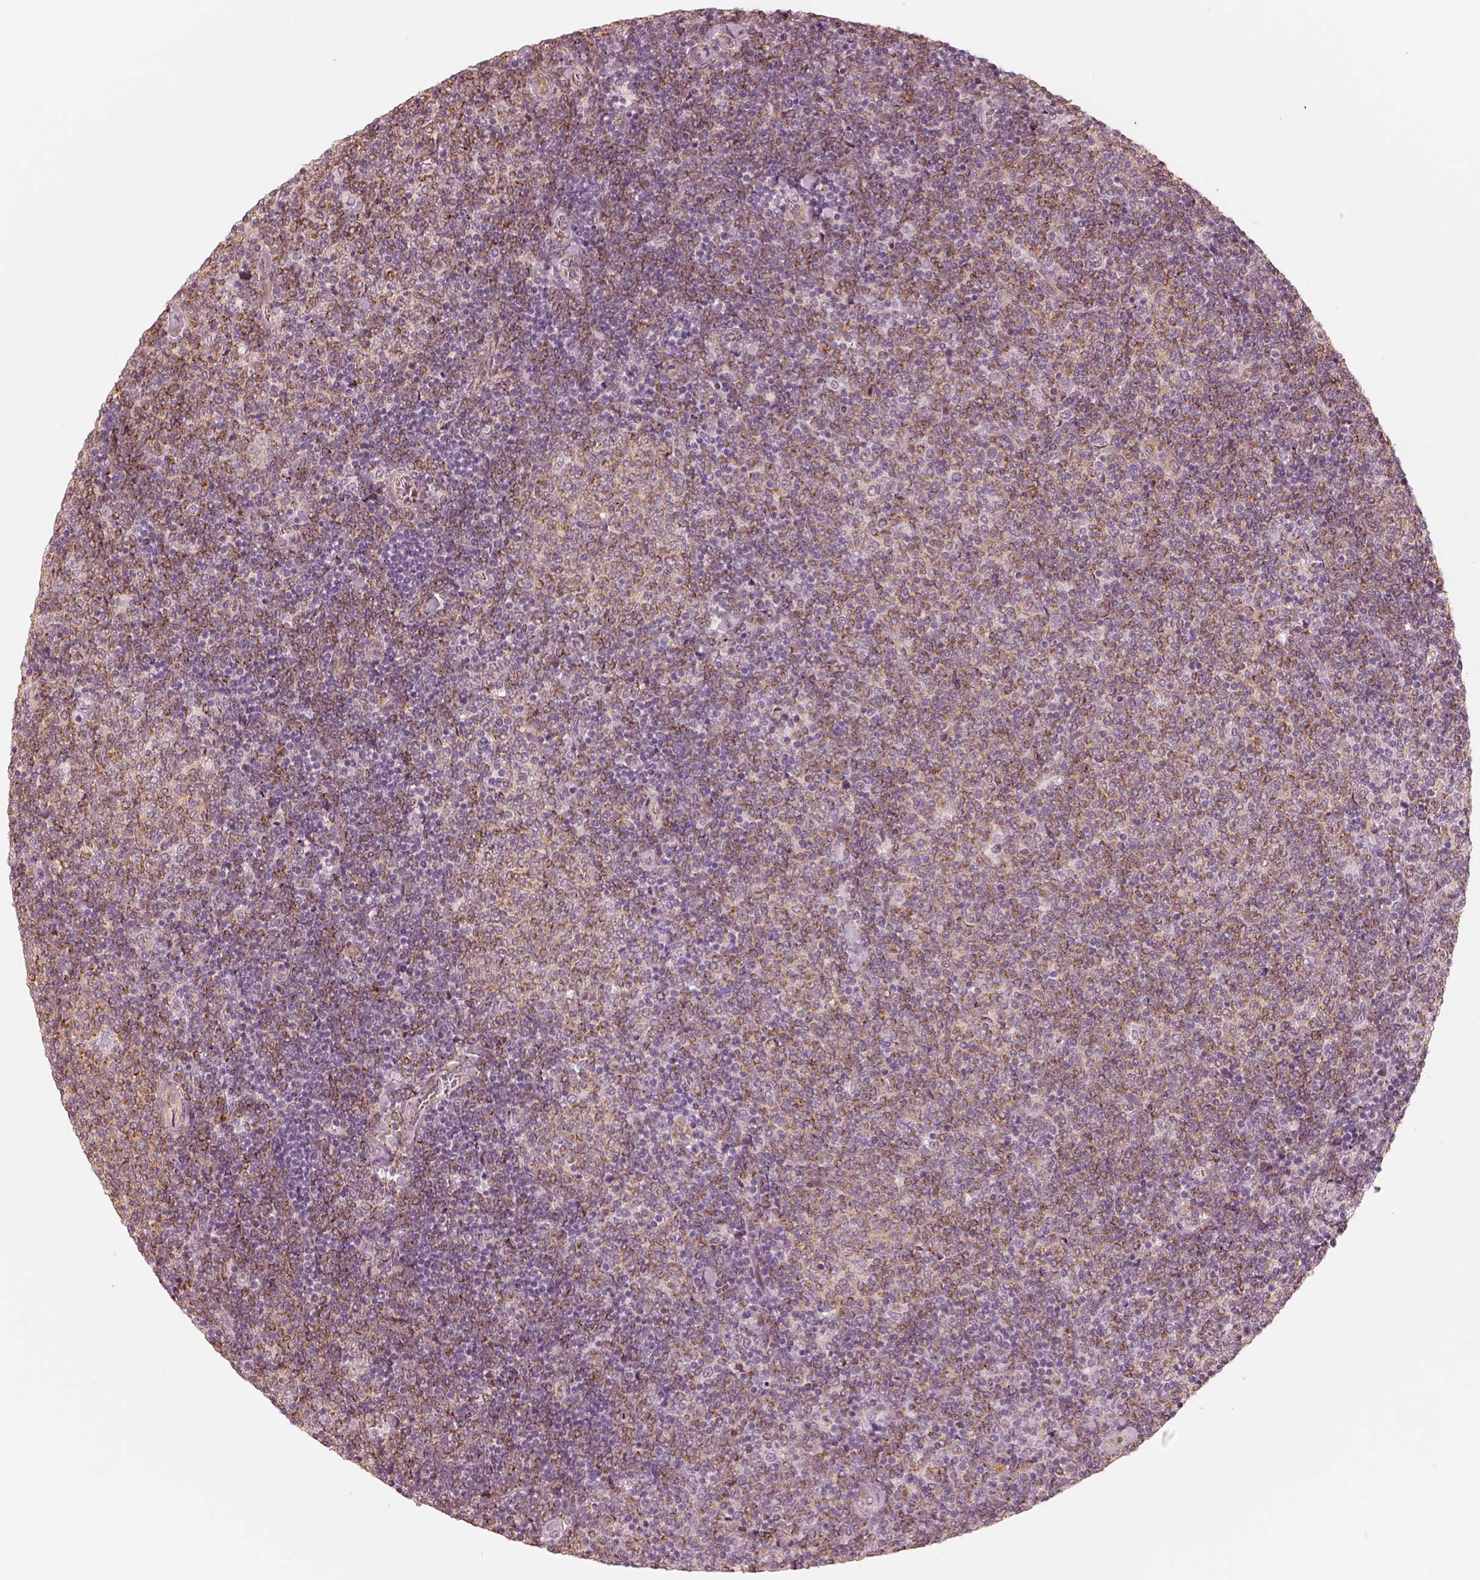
{"staining": {"intensity": "moderate", "quantity": "<25%", "location": "cytoplasmic/membranous"}, "tissue": "lymphoma", "cell_type": "Tumor cells", "image_type": "cancer", "snomed": [{"axis": "morphology", "description": "Malignant lymphoma, non-Hodgkin's type, Low grade"}, {"axis": "topography", "description": "Lymph node"}], "caption": "Protein expression analysis of lymphoma shows moderate cytoplasmic/membranous positivity in about <25% of tumor cells.", "gene": "GORASP2", "patient": {"sex": "male", "age": 52}}